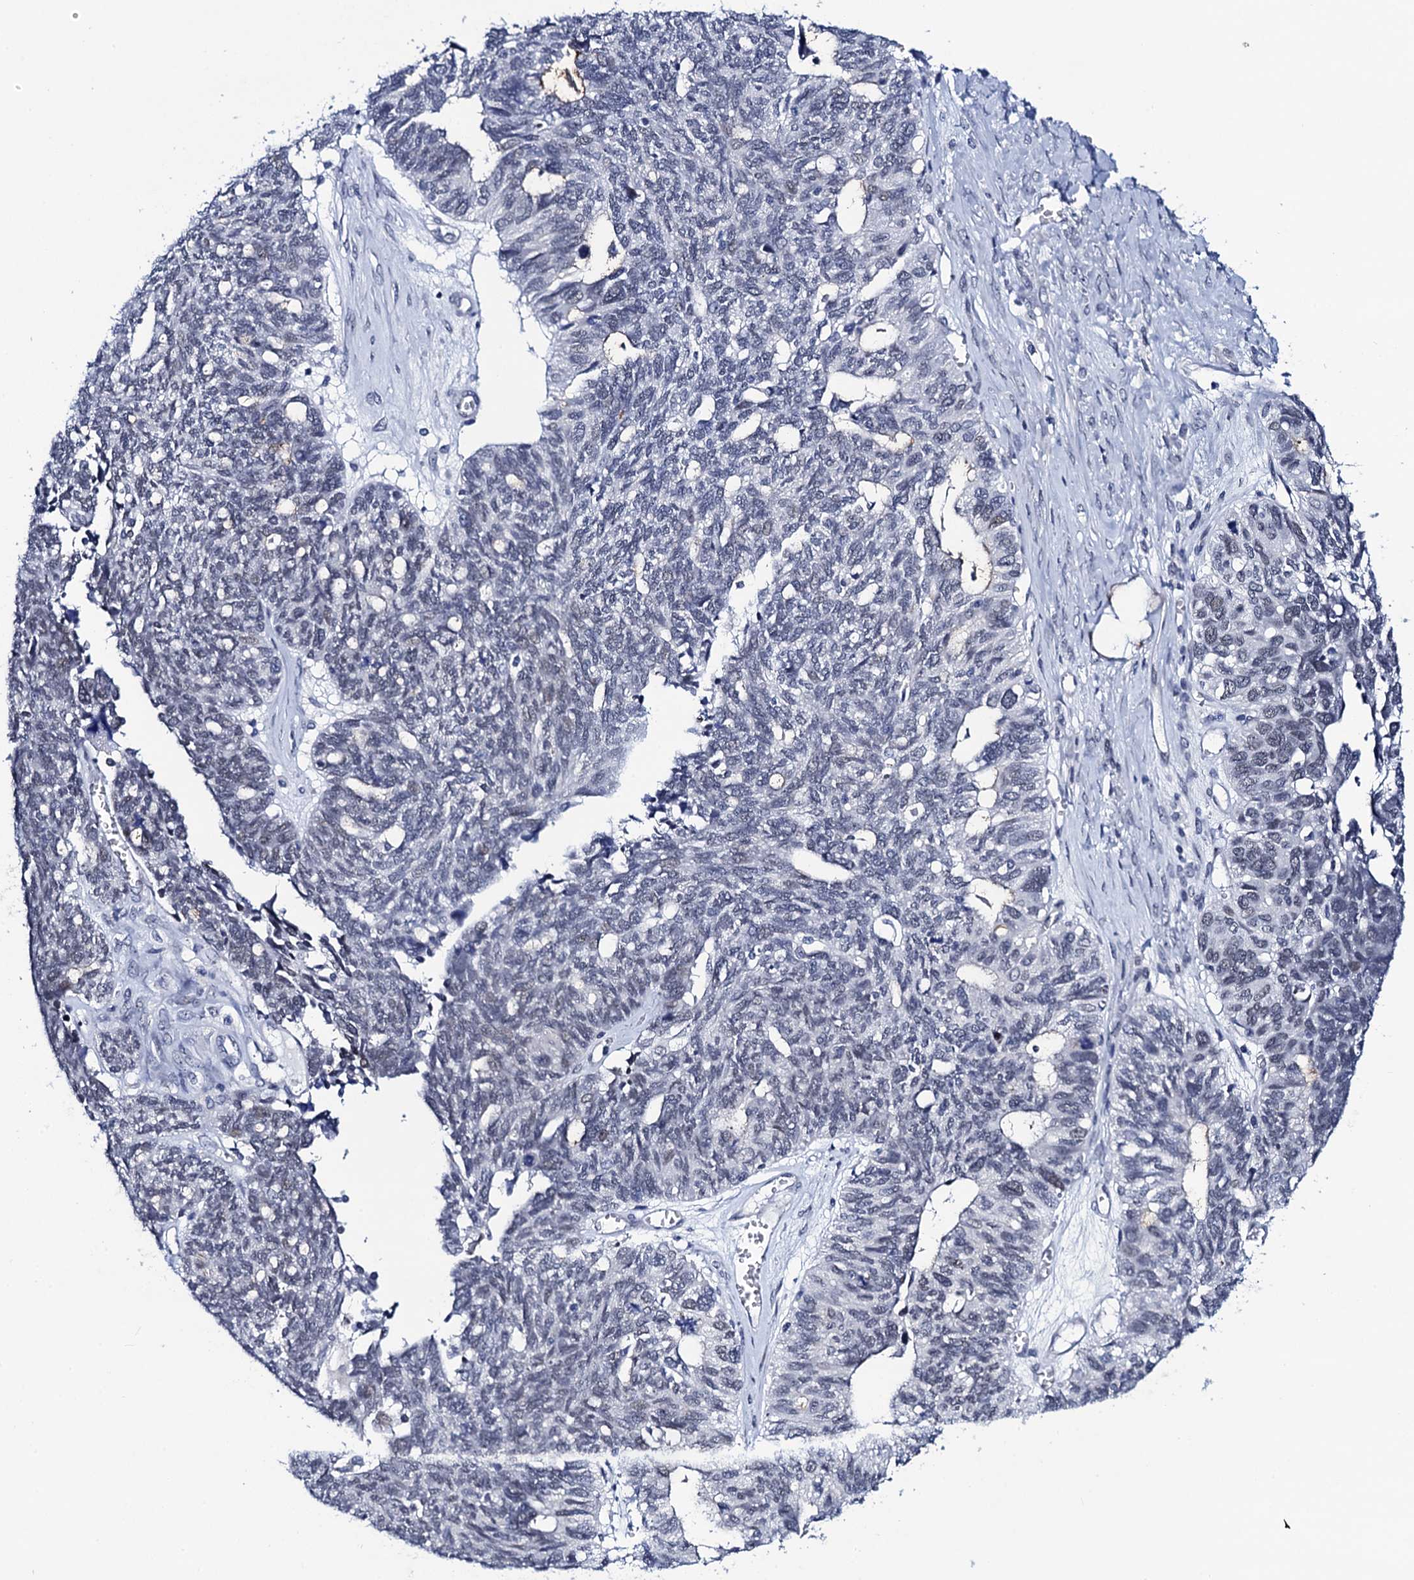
{"staining": {"intensity": "negative", "quantity": "none", "location": "none"}, "tissue": "ovarian cancer", "cell_type": "Tumor cells", "image_type": "cancer", "snomed": [{"axis": "morphology", "description": "Cystadenocarcinoma, serous, NOS"}, {"axis": "topography", "description": "Ovary"}], "caption": "Tumor cells are negative for protein expression in human ovarian cancer (serous cystadenocarcinoma).", "gene": "C16orf87", "patient": {"sex": "female", "age": 79}}